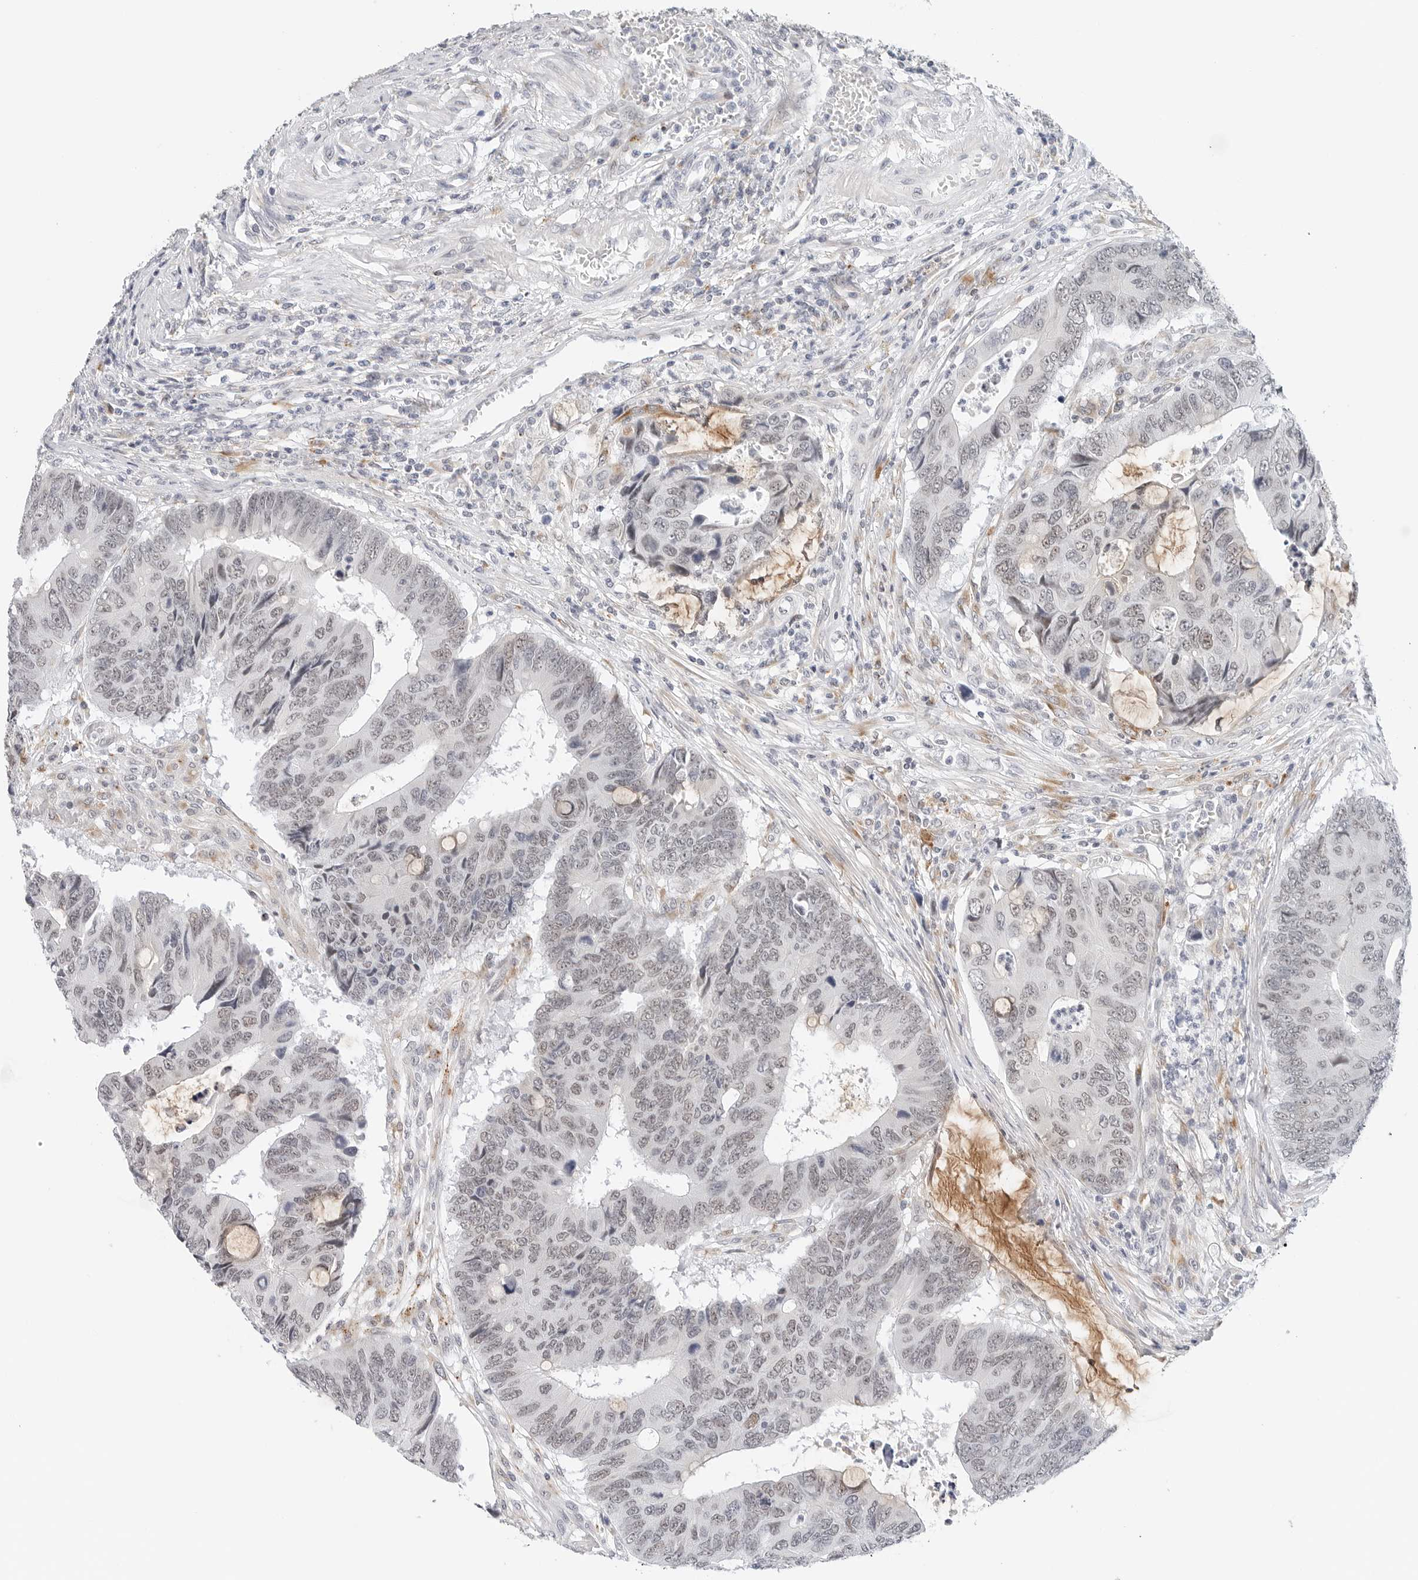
{"staining": {"intensity": "weak", "quantity": "<25%", "location": "nuclear"}, "tissue": "colorectal cancer", "cell_type": "Tumor cells", "image_type": "cancer", "snomed": [{"axis": "morphology", "description": "Adenocarcinoma, NOS"}, {"axis": "topography", "description": "Rectum"}], "caption": "High power microscopy micrograph of an immunohistochemistry (IHC) micrograph of colorectal cancer, revealing no significant staining in tumor cells.", "gene": "TSEN2", "patient": {"sex": "male", "age": 84}}